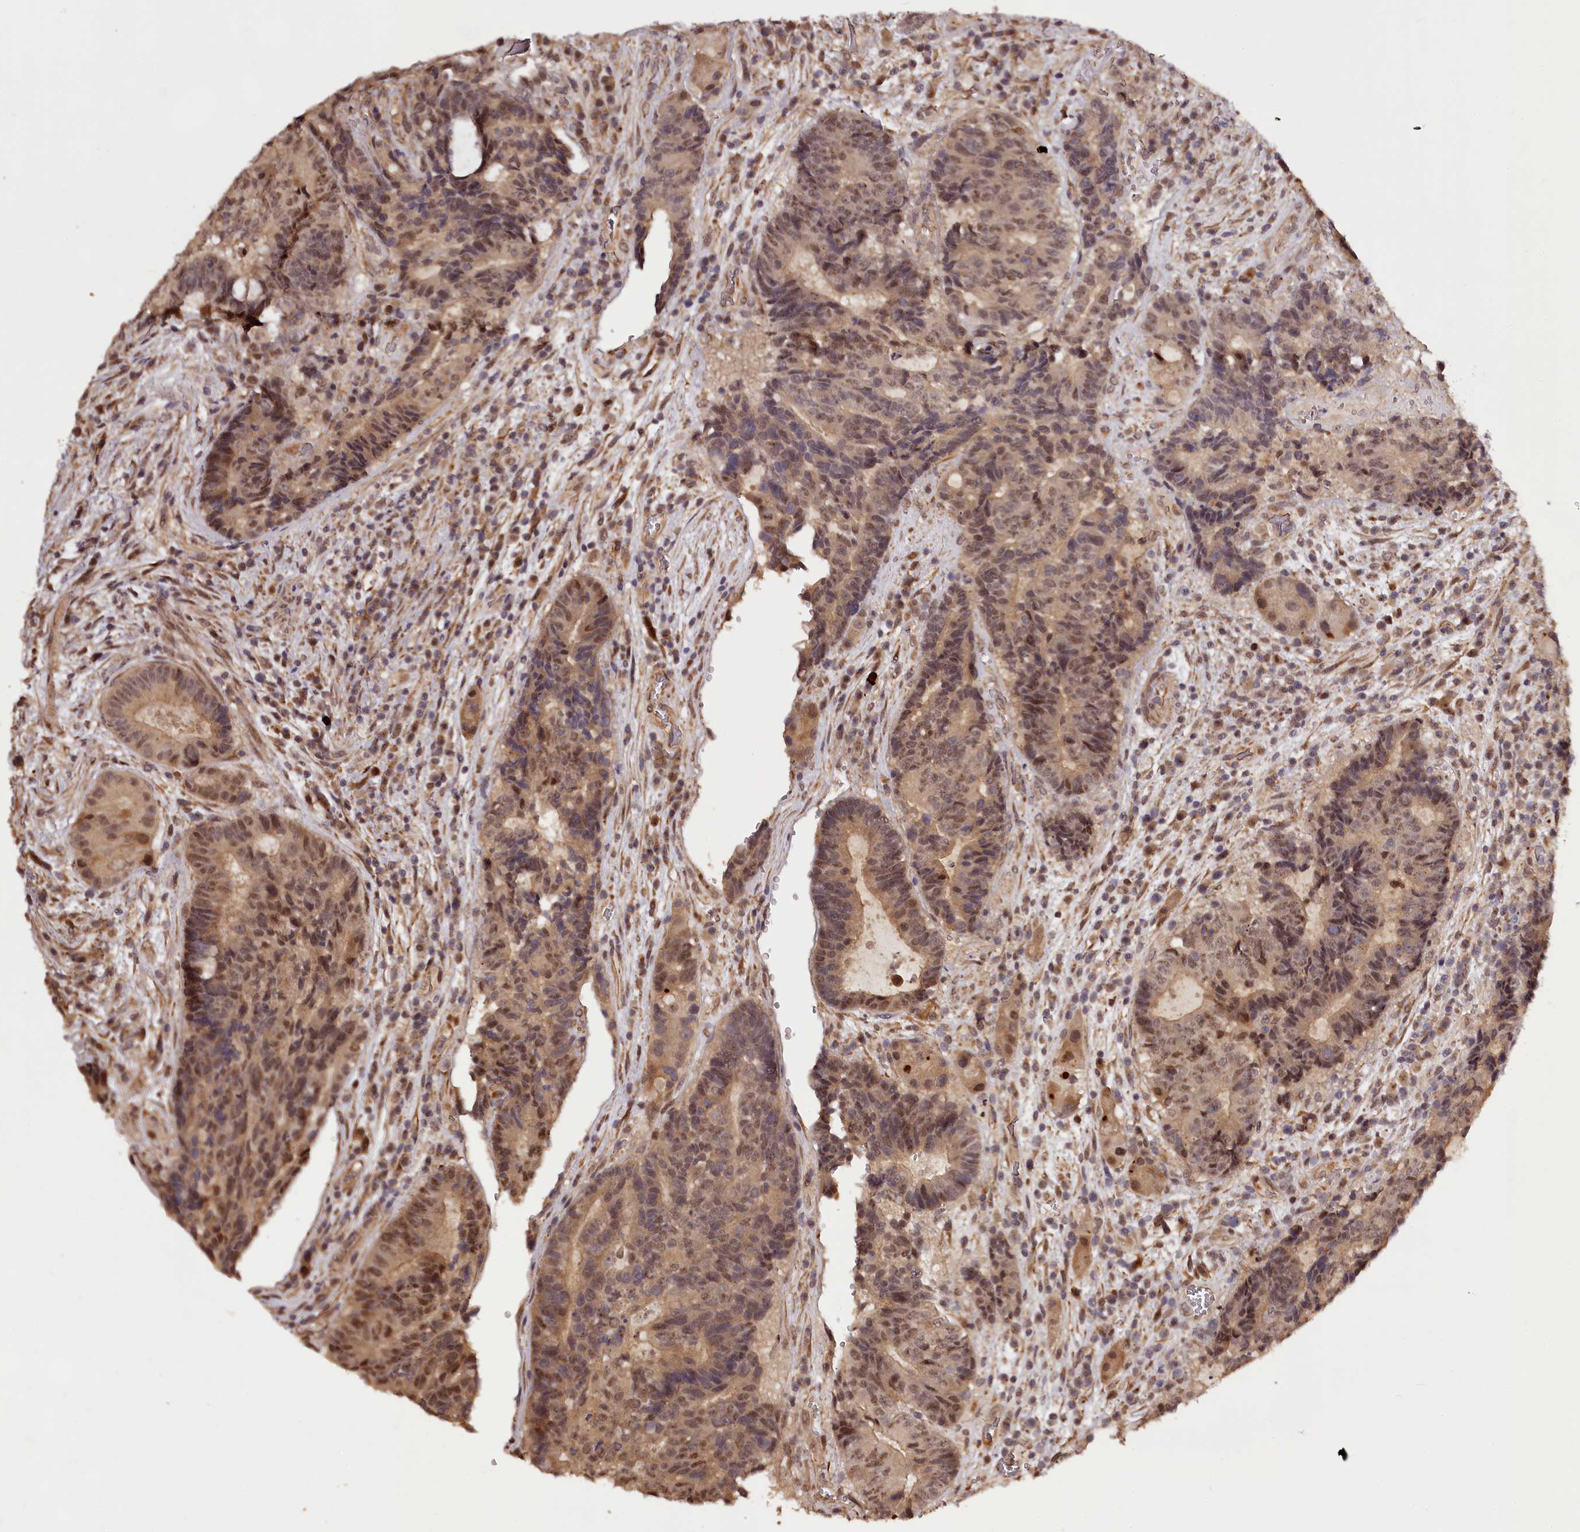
{"staining": {"intensity": "moderate", "quantity": ">75%", "location": "cytoplasmic/membranous,nuclear"}, "tissue": "colorectal cancer", "cell_type": "Tumor cells", "image_type": "cancer", "snomed": [{"axis": "morphology", "description": "Adenocarcinoma, NOS"}, {"axis": "topography", "description": "Rectum"}], "caption": "Immunohistochemistry (IHC) (DAB) staining of adenocarcinoma (colorectal) demonstrates moderate cytoplasmic/membranous and nuclear protein staining in approximately >75% of tumor cells.", "gene": "MAML3", "patient": {"sex": "male", "age": 69}}